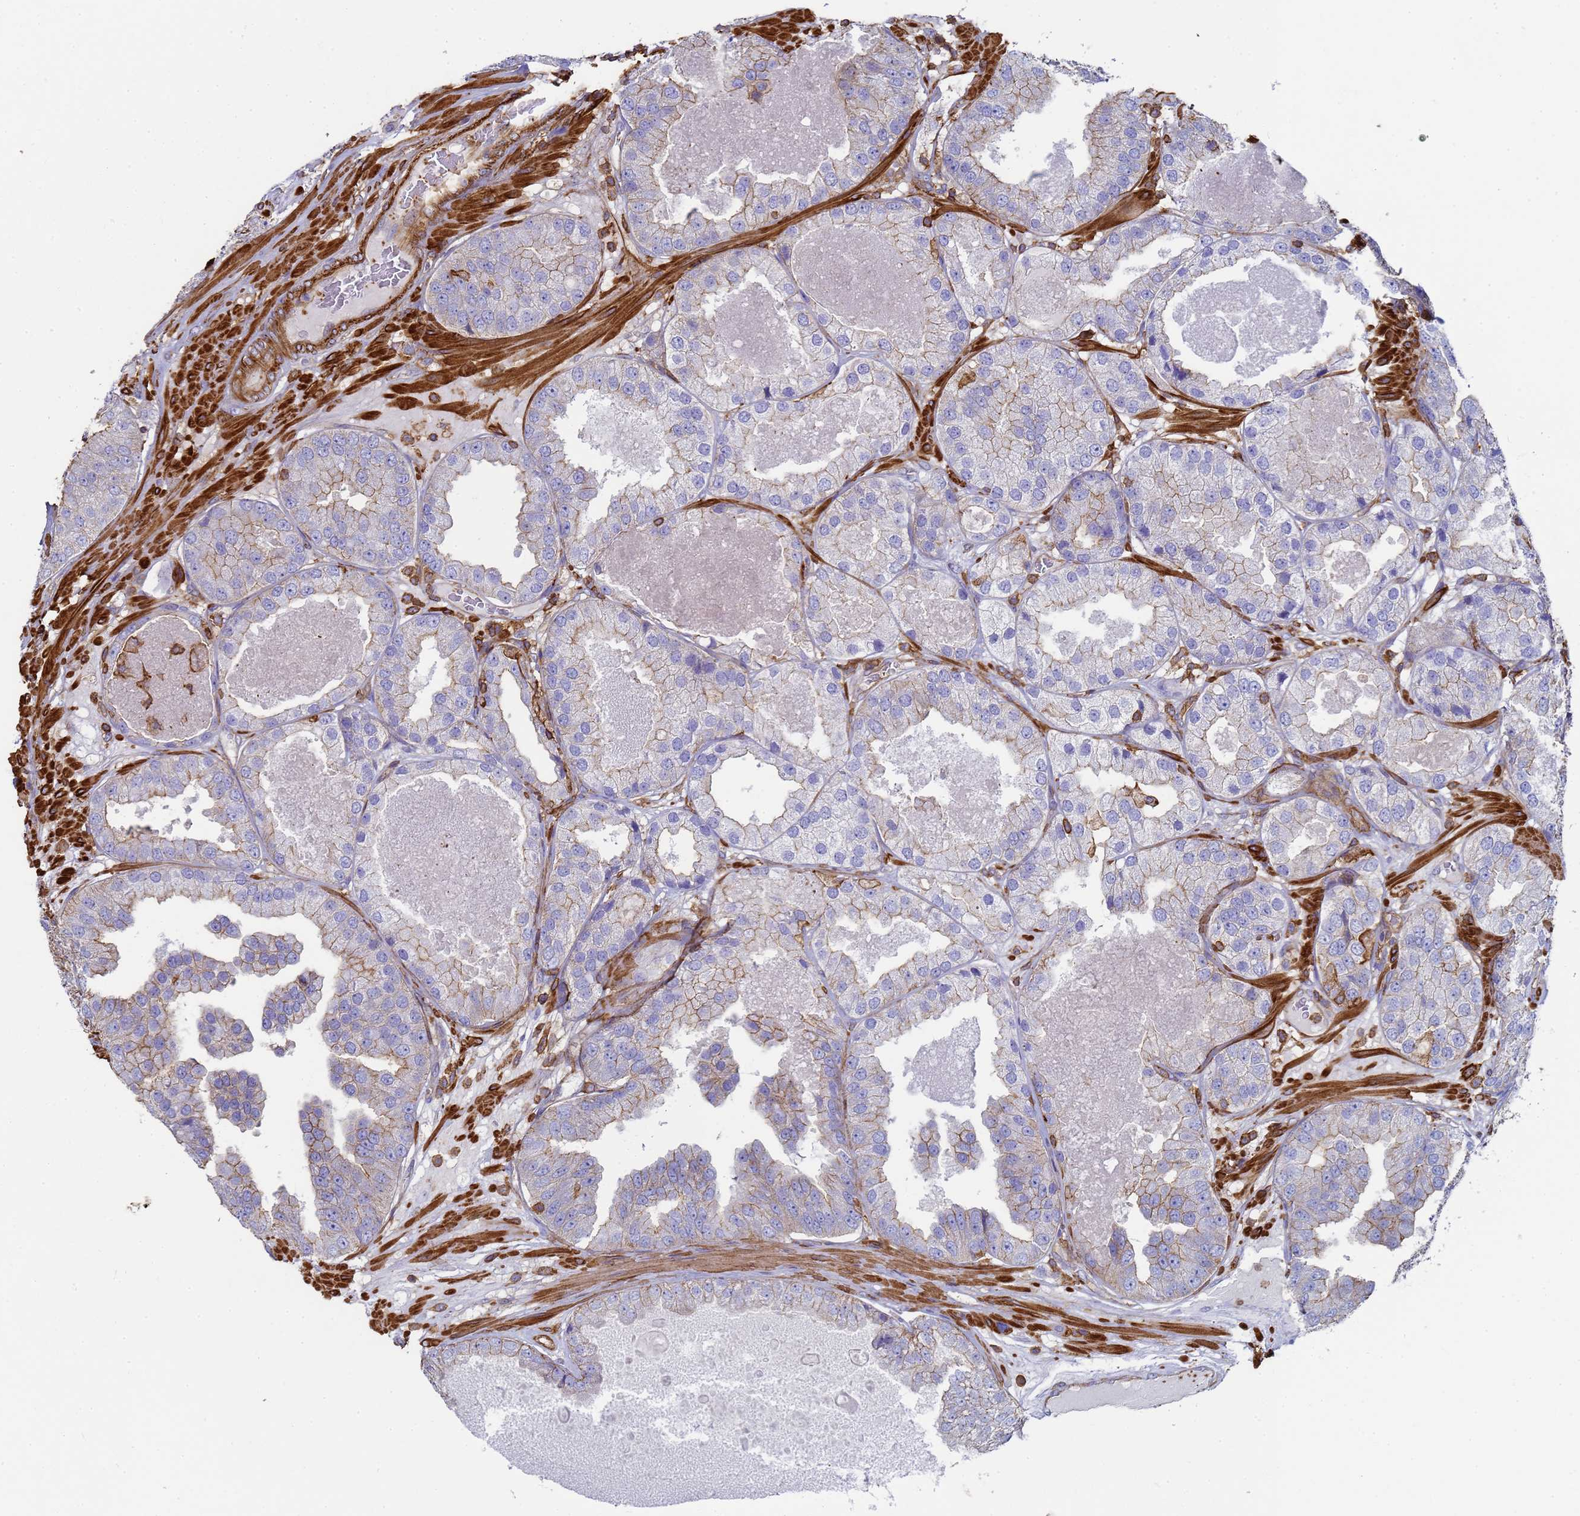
{"staining": {"intensity": "weak", "quantity": "<25%", "location": "cytoplasmic/membranous"}, "tissue": "prostate cancer", "cell_type": "Tumor cells", "image_type": "cancer", "snomed": [{"axis": "morphology", "description": "Adenocarcinoma, High grade"}, {"axis": "topography", "description": "Prostate"}], "caption": "There is no significant expression in tumor cells of prostate cancer. The staining was performed using DAB to visualize the protein expression in brown, while the nuclei were stained in blue with hematoxylin (Magnification: 20x).", "gene": "ACTB", "patient": {"sex": "male", "age": 63}}